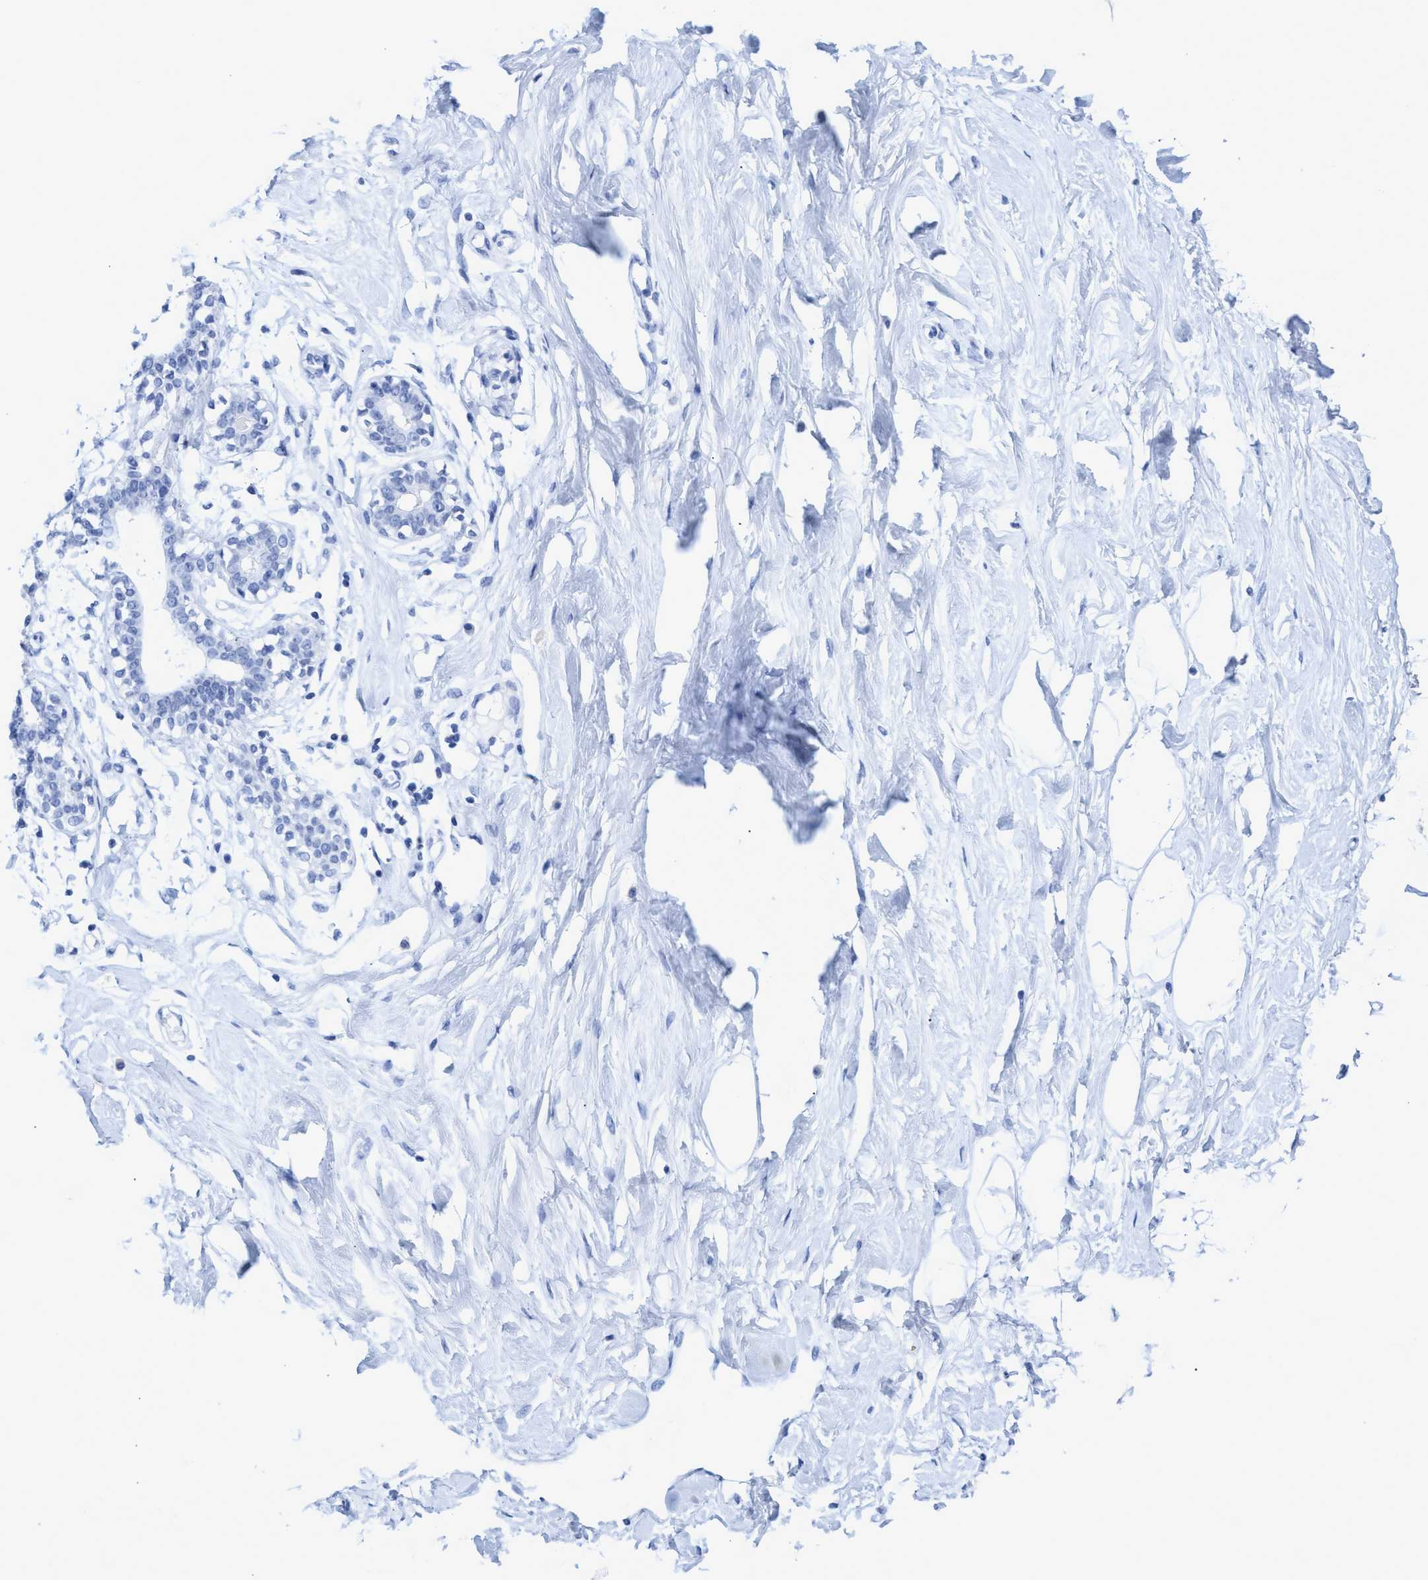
{"staining": {"intensity": "negative", "quantity": "none", "location": "none"}, "tissue": "breast", "cell_type": "Adipocytes", "image_type": "normal", "snomed": [{"axis": "morphology", "description": "Normal tissue, NOS"}, {"axis": "topography", "description": "Breast"}], "caption": "There is no significant expression in adipocytes of breast. Nuclei are stained in blue.", "gene": "INSL6", "patient": {"sex": "female", "age": 23}}